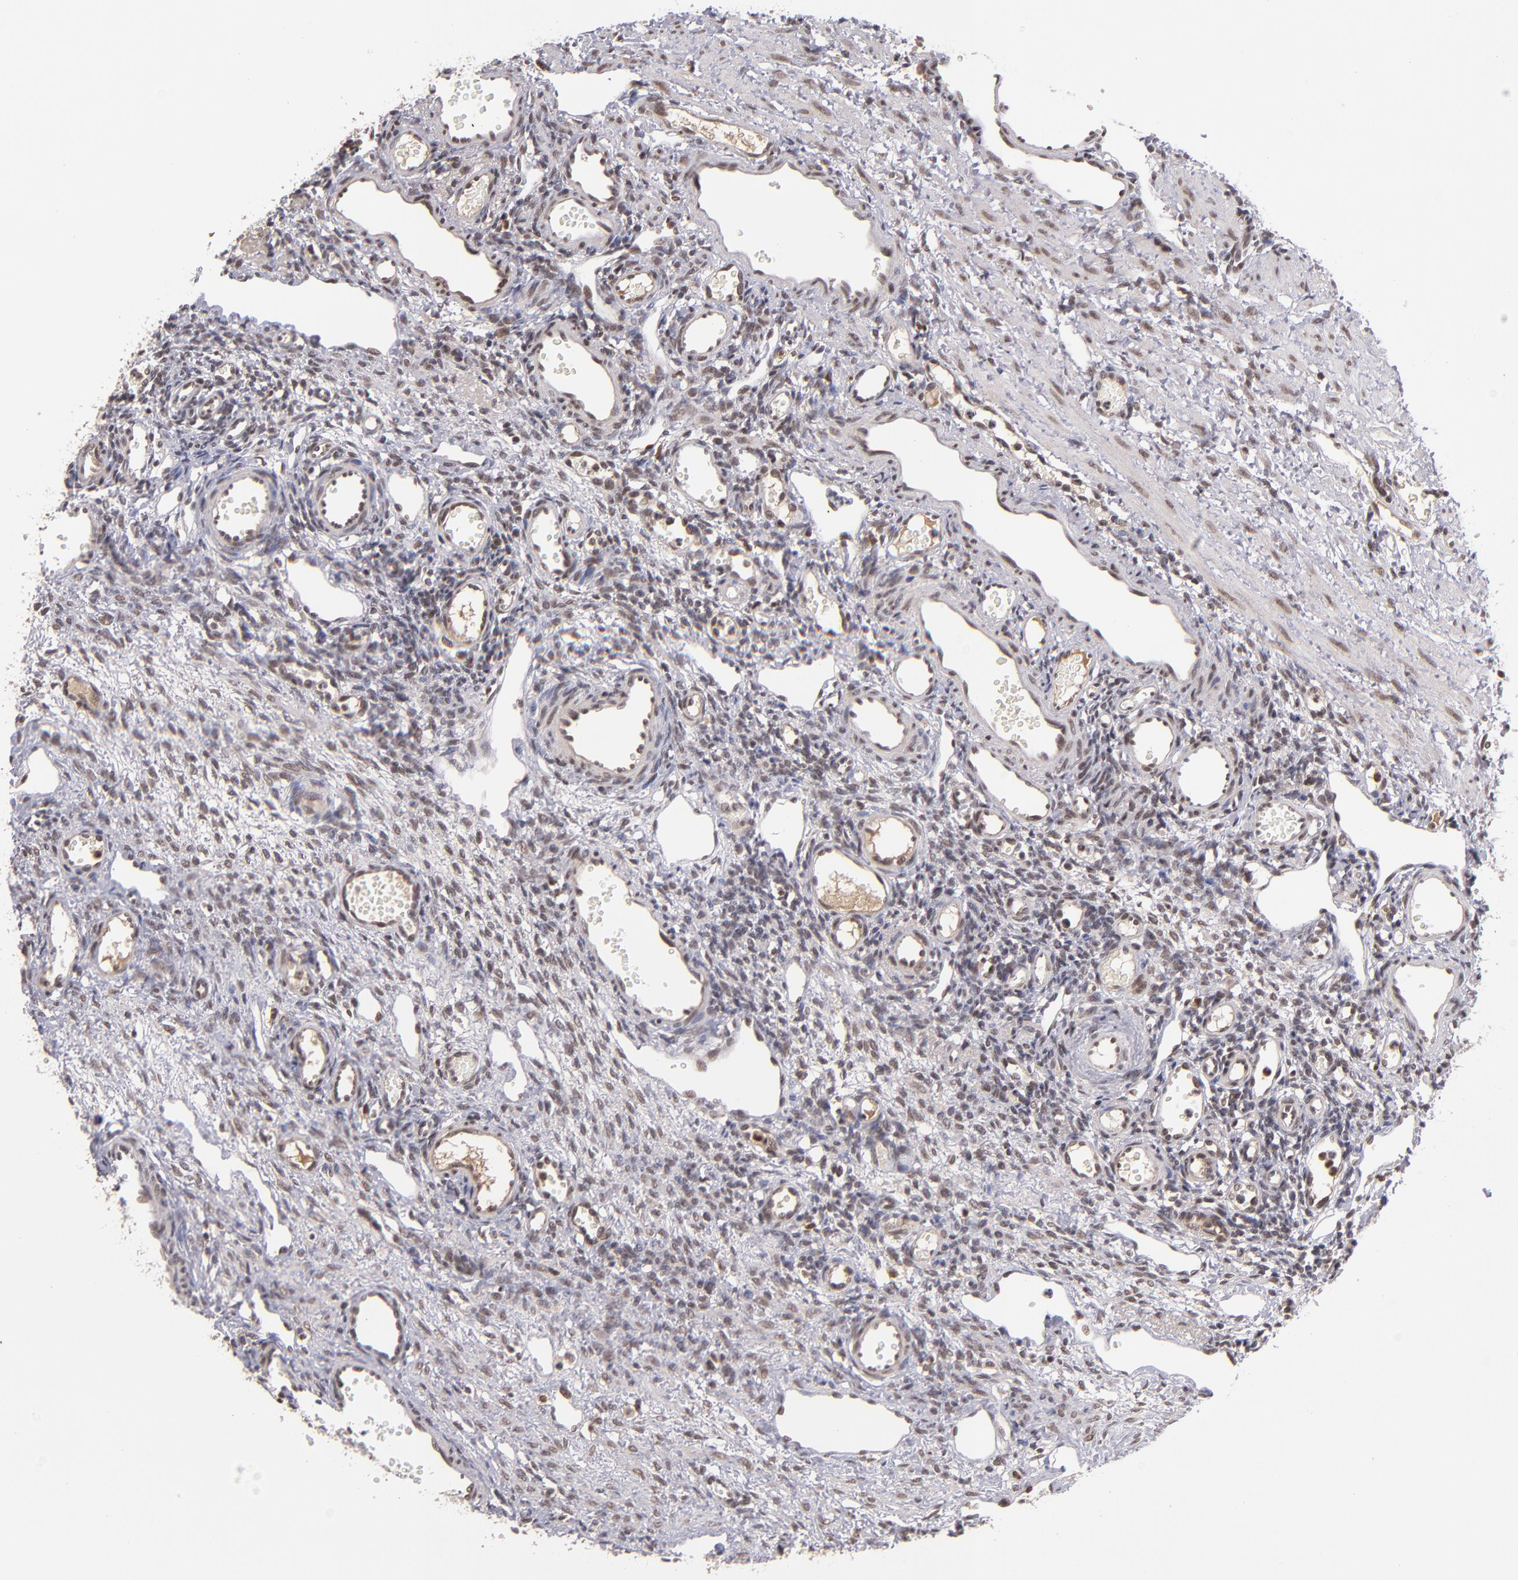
{"staining": {"intensity": "moderate", "quantity": "25%-75%", "location": "nuclear"}, "tissue": "ovary", "cell_type": "Ovarian stroma cells", "image_type": "normal", "snomed": [{"axis": "morphology", "description": "Normal tissue, NOS"}, {"axis": "topography", "description": "Ovary"}], "caption": "About 25%-75% of ovarian stroma cells in unremarkable human ovary exhibit moderate nuclear protein staining as visualized by brown immunohistochemical staining.", "gene": "EP300", "patient": {"sex": "female", "age": 33}}